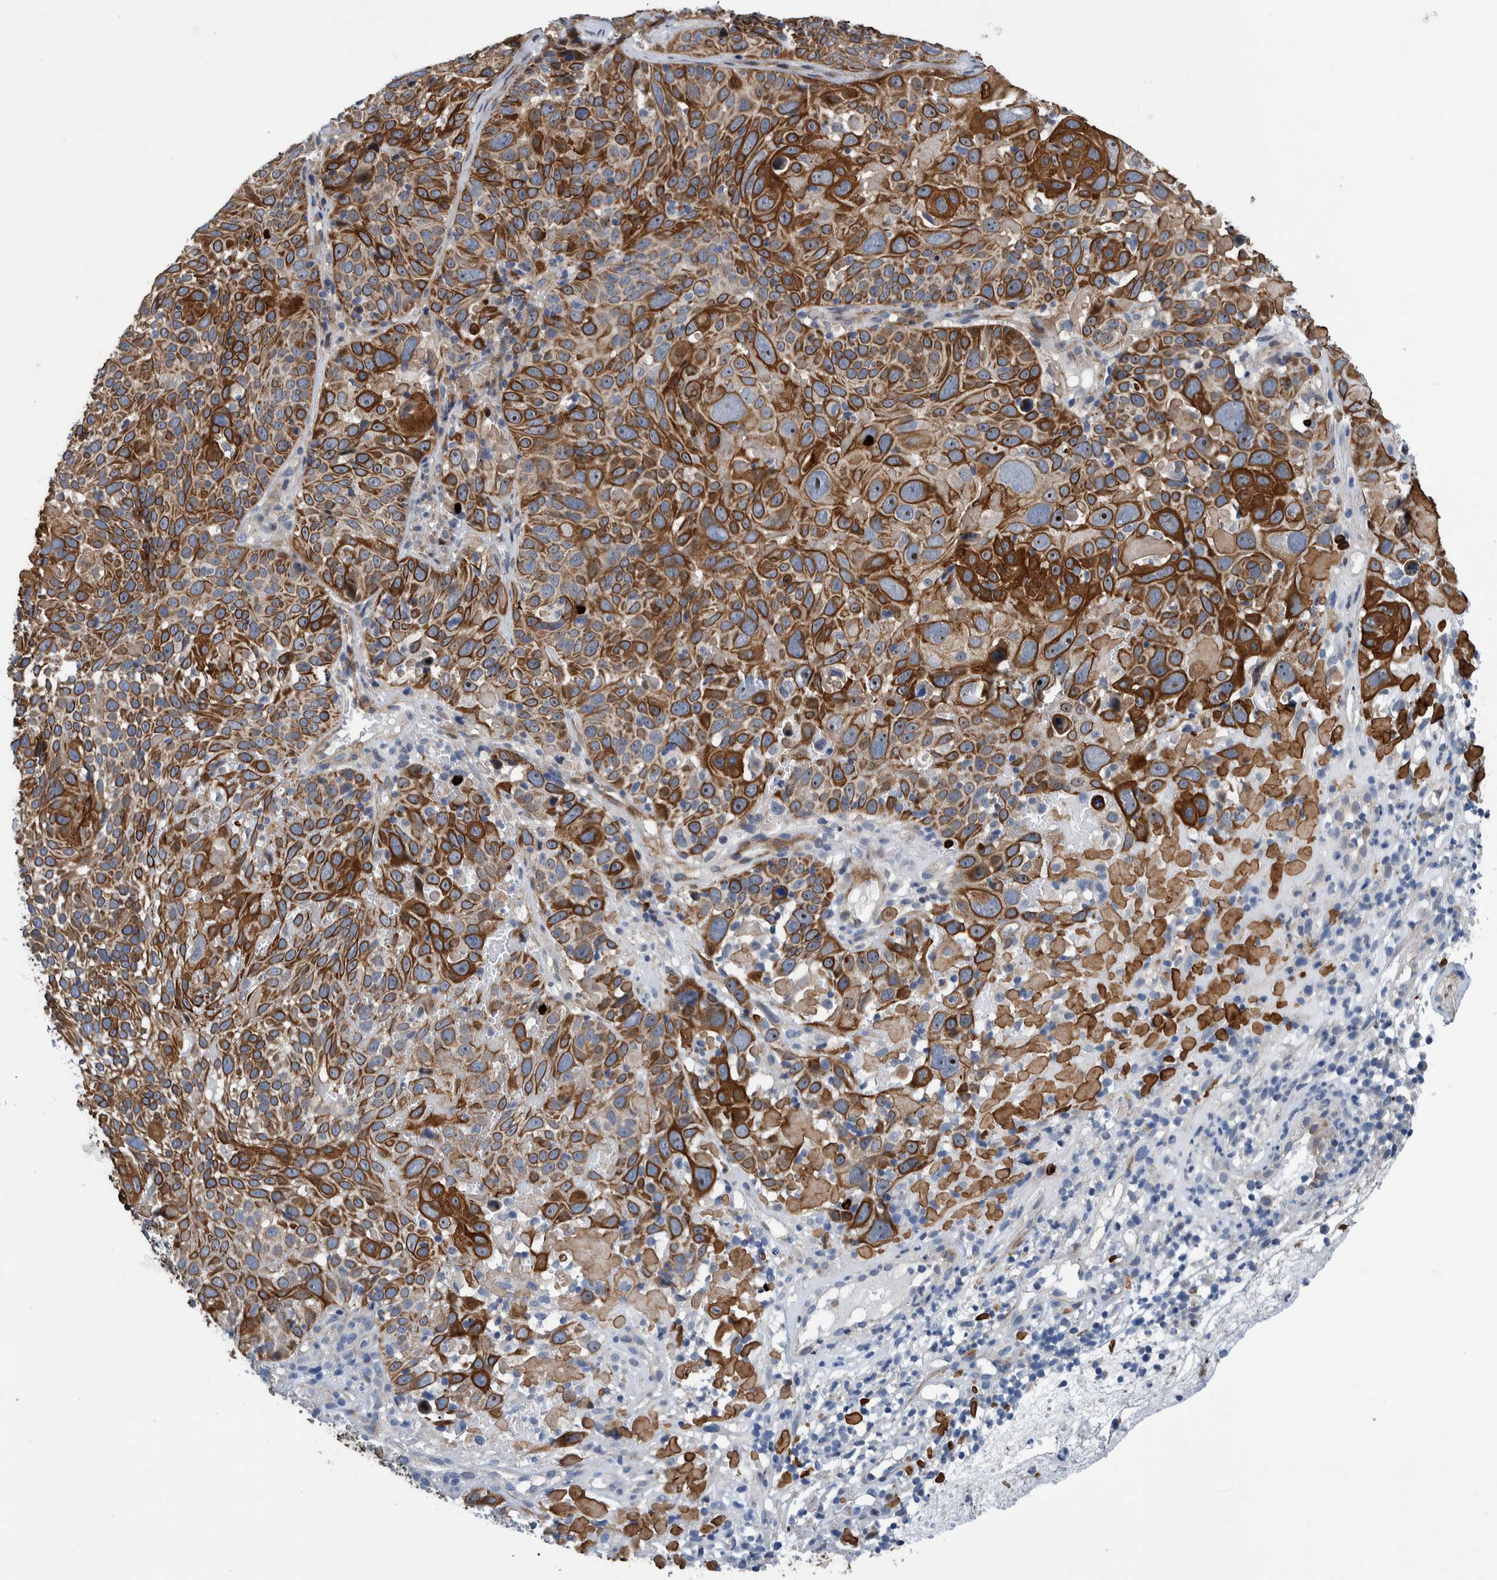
{"staining": {"intensity": "strong", "quantity": ">75%", "location": "cytoplasmic/membranous"}, "tissue": "cervical cancer", "cell_type": "Tumor cells", "image_type": "cancer", "snomed": [{"axis": "morphology", "description": "Squamous cell carcinoma, NOS"}, {"axis": "topography", "description": "Cervix"}], "caption": "Protein staining demonstrates strong cytoplasmic/membranous expression in about >75% of tumor cells in cervical squamous cell carcinoma.", "gene": "MKS1", "patient": {"sex": "female", "age": 74}}